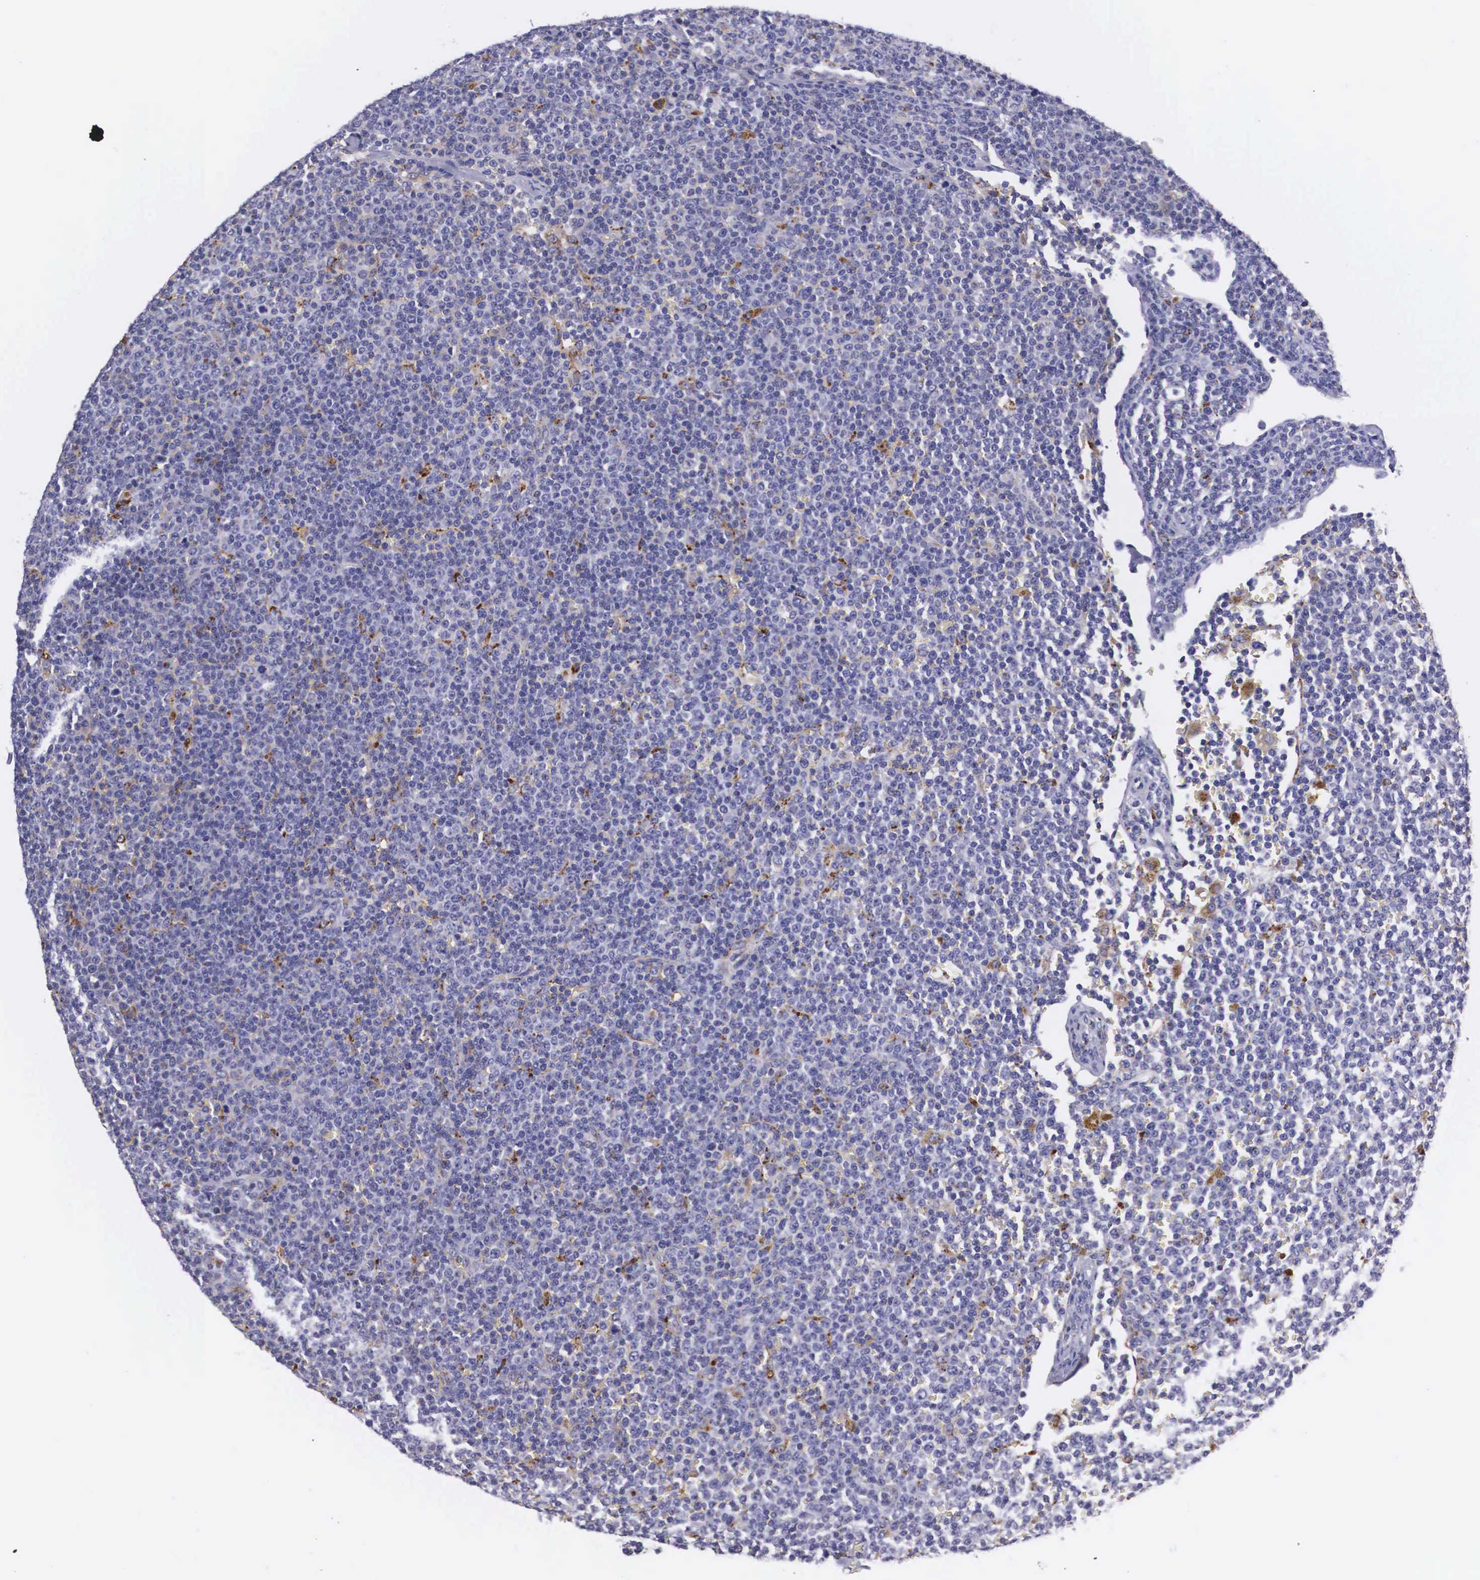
{"staining": {"intensity": "negative", "quantity": "none", "location": "none"}, "tissue": "lymphoma", "cell_type": "Tumor cells", "image_type": "cancer", "snomed": [{"axis": "morphology", "description": "Malignant lymphoma, non-Hodgkin's type, Low grade"}, {"axis": "topography", "description": "Lymph node"}], "caption": "Immunohistochemistry (IHC) of human lymphoma demonstrates no expression in tumor cells. (DAB (3,3'-diaminobenzidine) immunohistochemistry visualized using brightfield microscopy, high magnification).", "gene": "NAGA", "patient": {"sex": "male", "age": 50}}